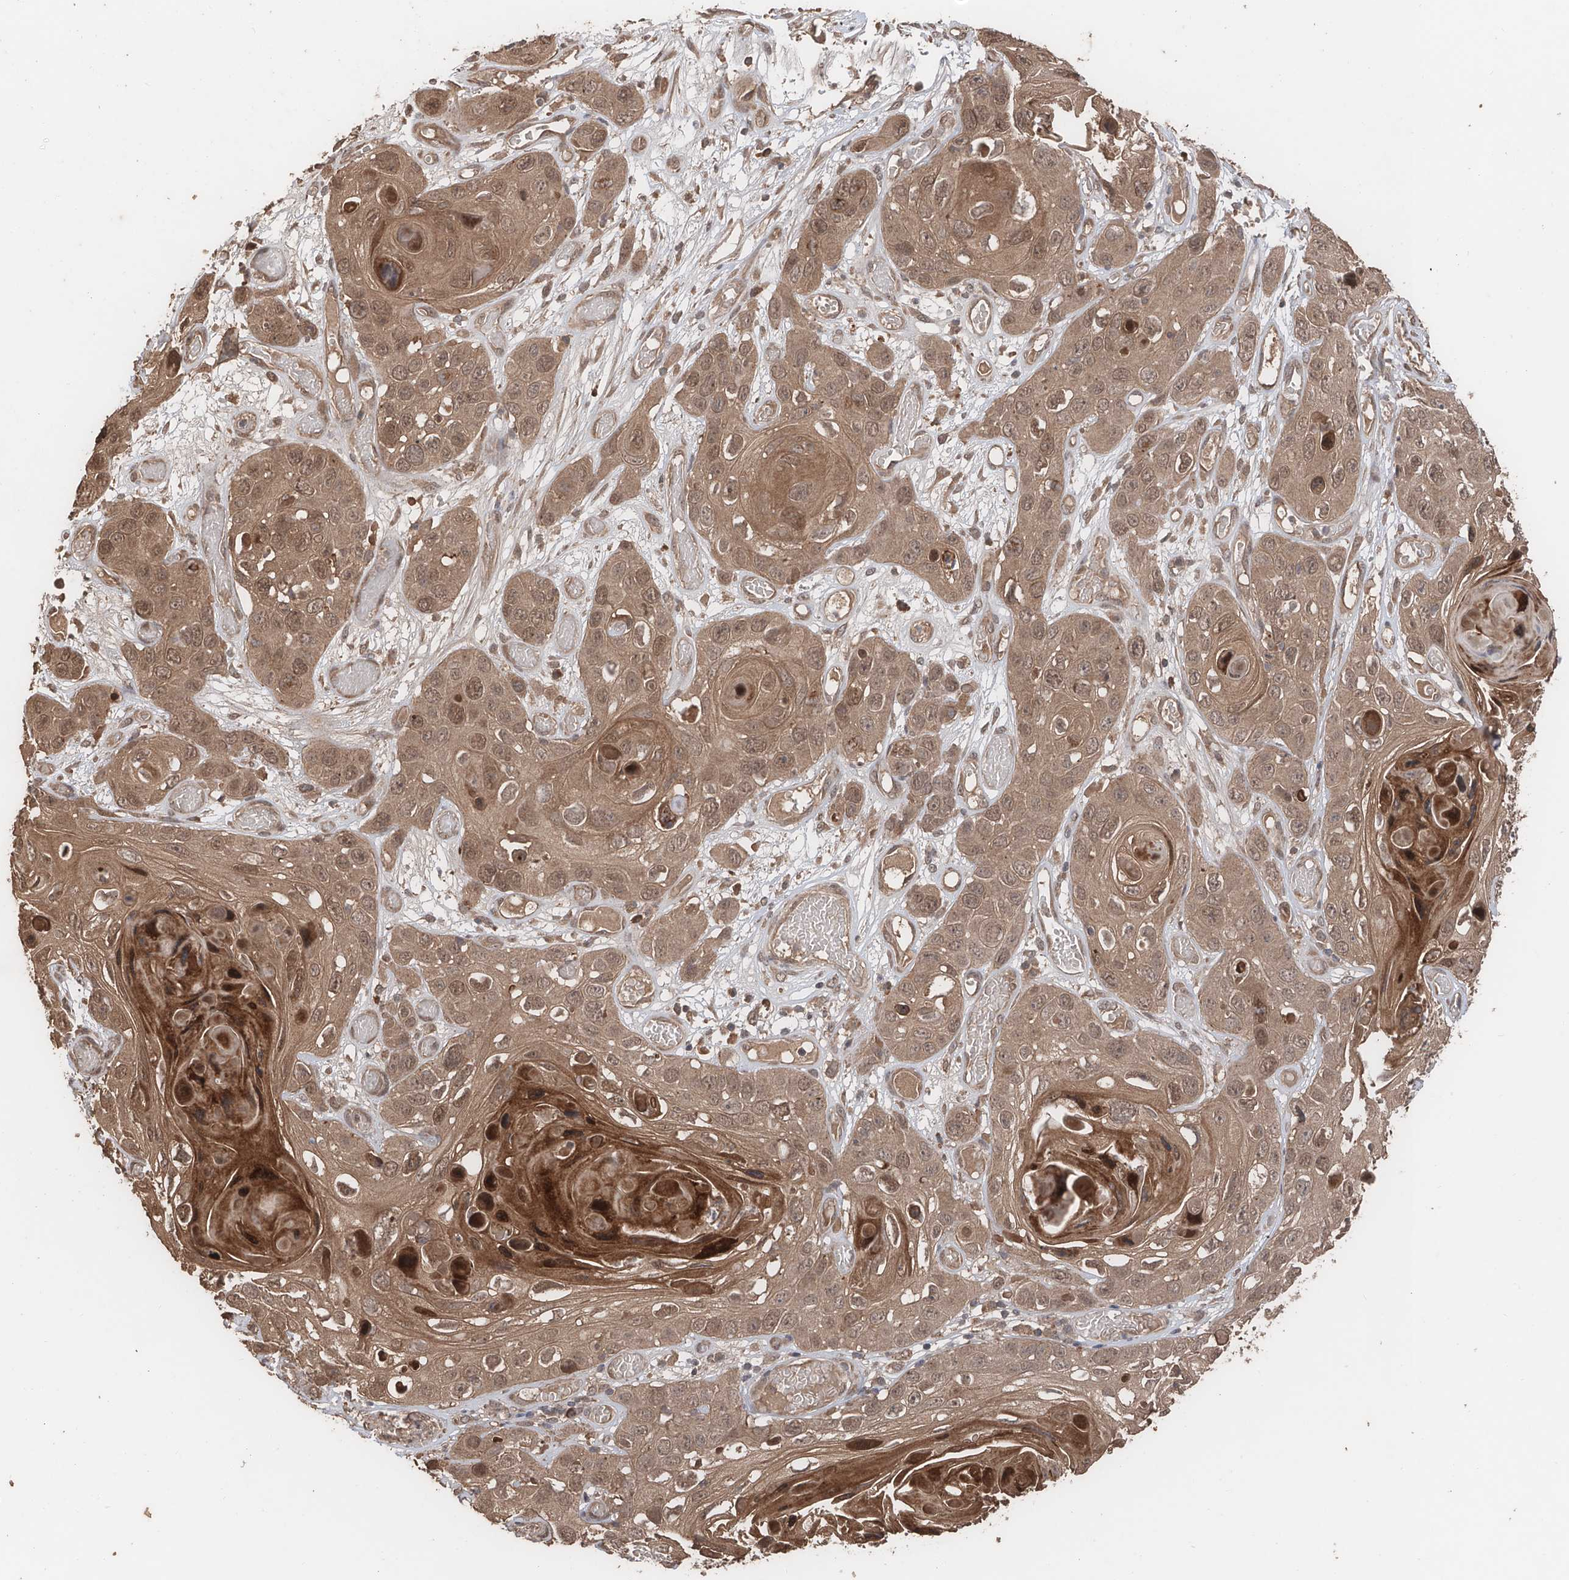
{"staining": {"intensity": "moderate", "quantity": ">75%", "location": "cytoplasmic/membranous,nuclear"}, "tissue": "skin cancer", "cell_type": "Tumor cells", "image_type": "cancer", "snomed": [{"axis": "morphology", "description": "Squamous cell carcinoma, NOS"}, {"axis": "topography", "description": "Skin"}], "caption": "This micrograph exhibits squamous cell carcinoma (skin) stained with IHC to label a protein in brown. The cytoplasmic/membranous and nuclear of tumor cells show moderate positivity for the protein. Nuclei are counter-stained blue.", "gene": "FAM135A", "patient": {"sex": "male", "age": 55}}